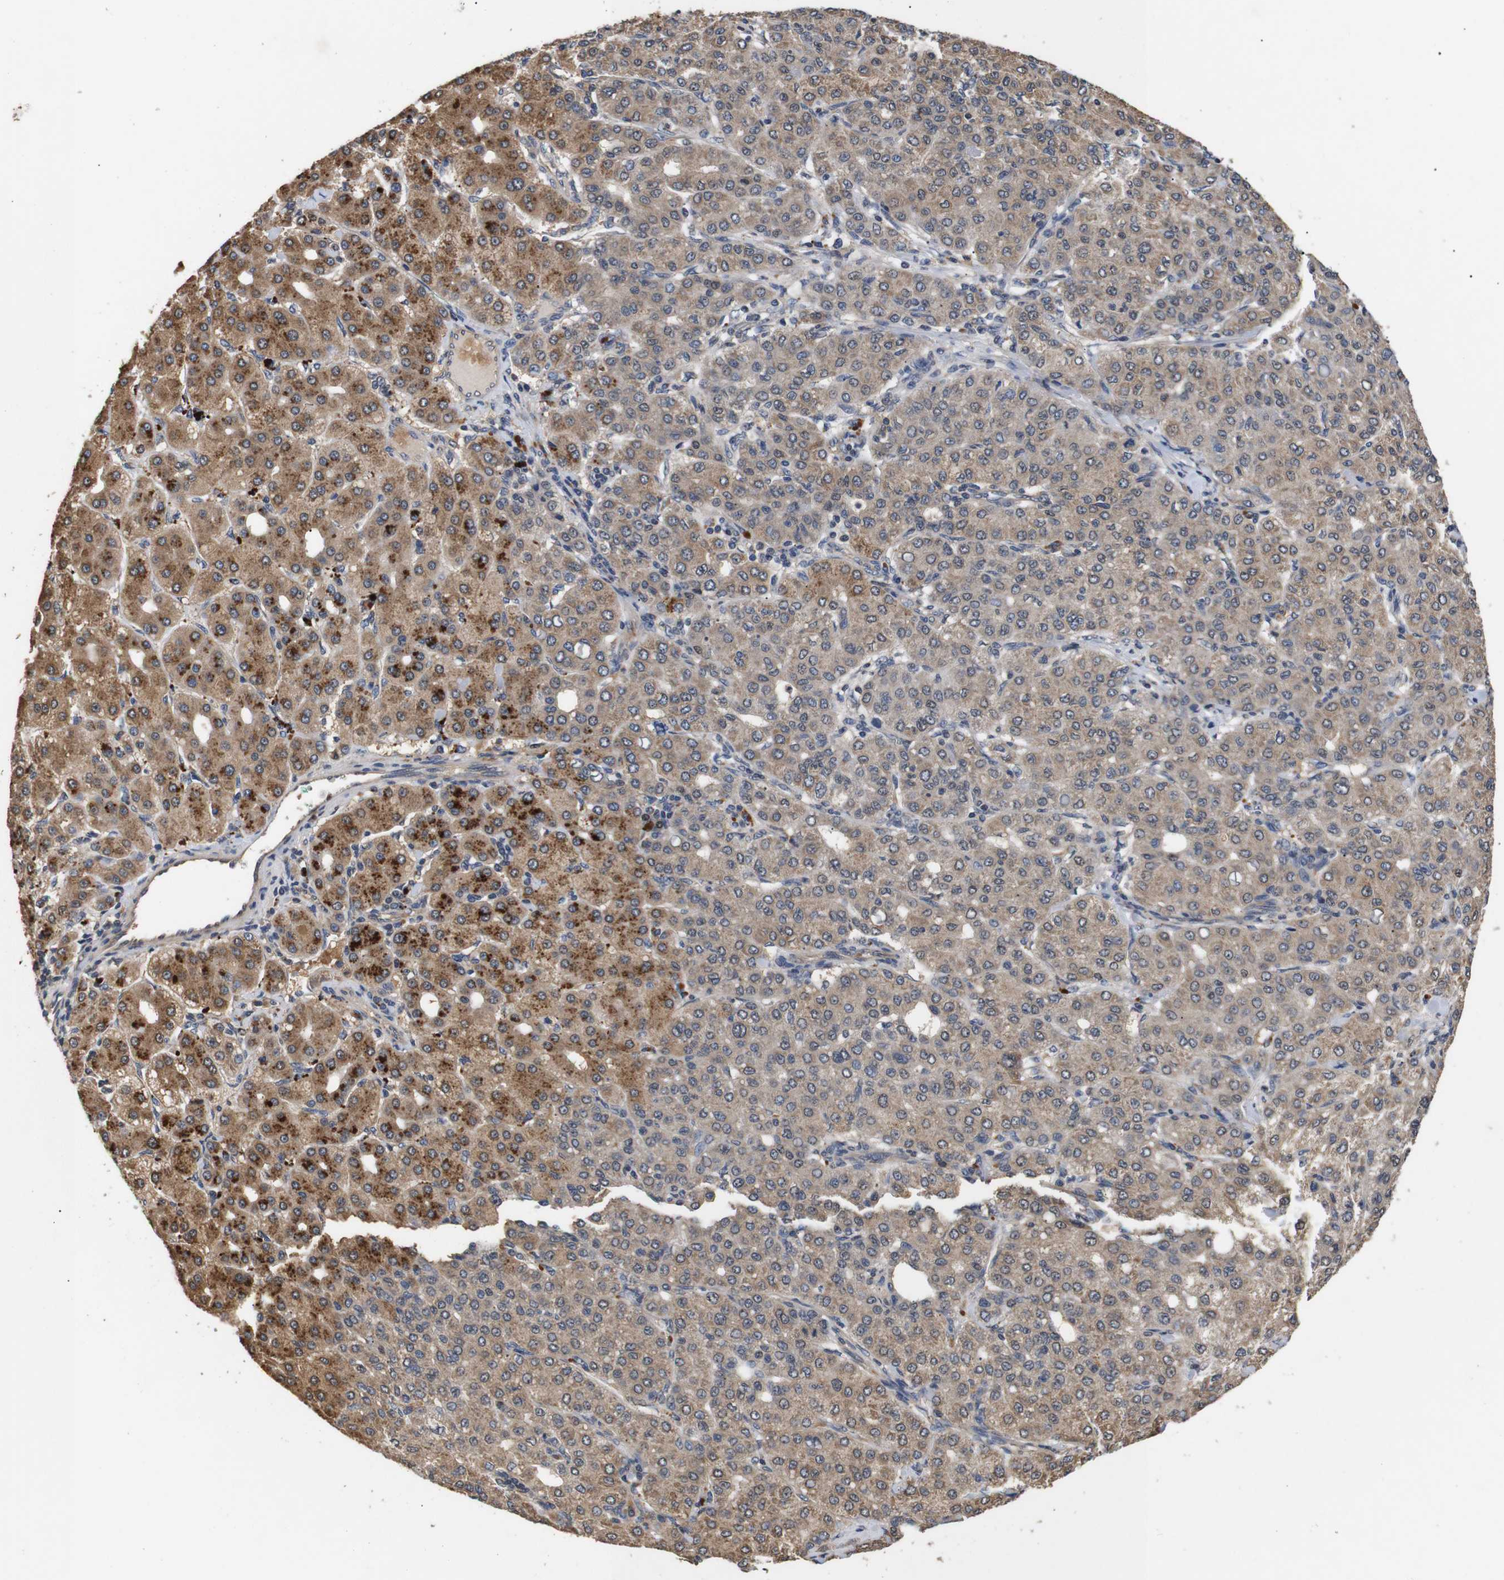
{"staining": {"intensity": "moderate", "quantity": ">75%", "location": "cytoplasmic/membranous"}, "tissue": "liver cancer", "cell_type": "Tumor cells", "image_type": "cancer", "snomed": [{"axis": "morphology", "description": "Carcinoma, Hepatocellular, NOS"}, {"axis": "topography", "description": "Liver"}], "caption": "This is a micrograph of immunohistochemistry staining of liver hepatocellular carcinoma, which shows moderate positivity in the cytoplasmic/membranous of tumor cells.", "gene": "DDR1", "patient": {"sex": "male", "age": 65}}